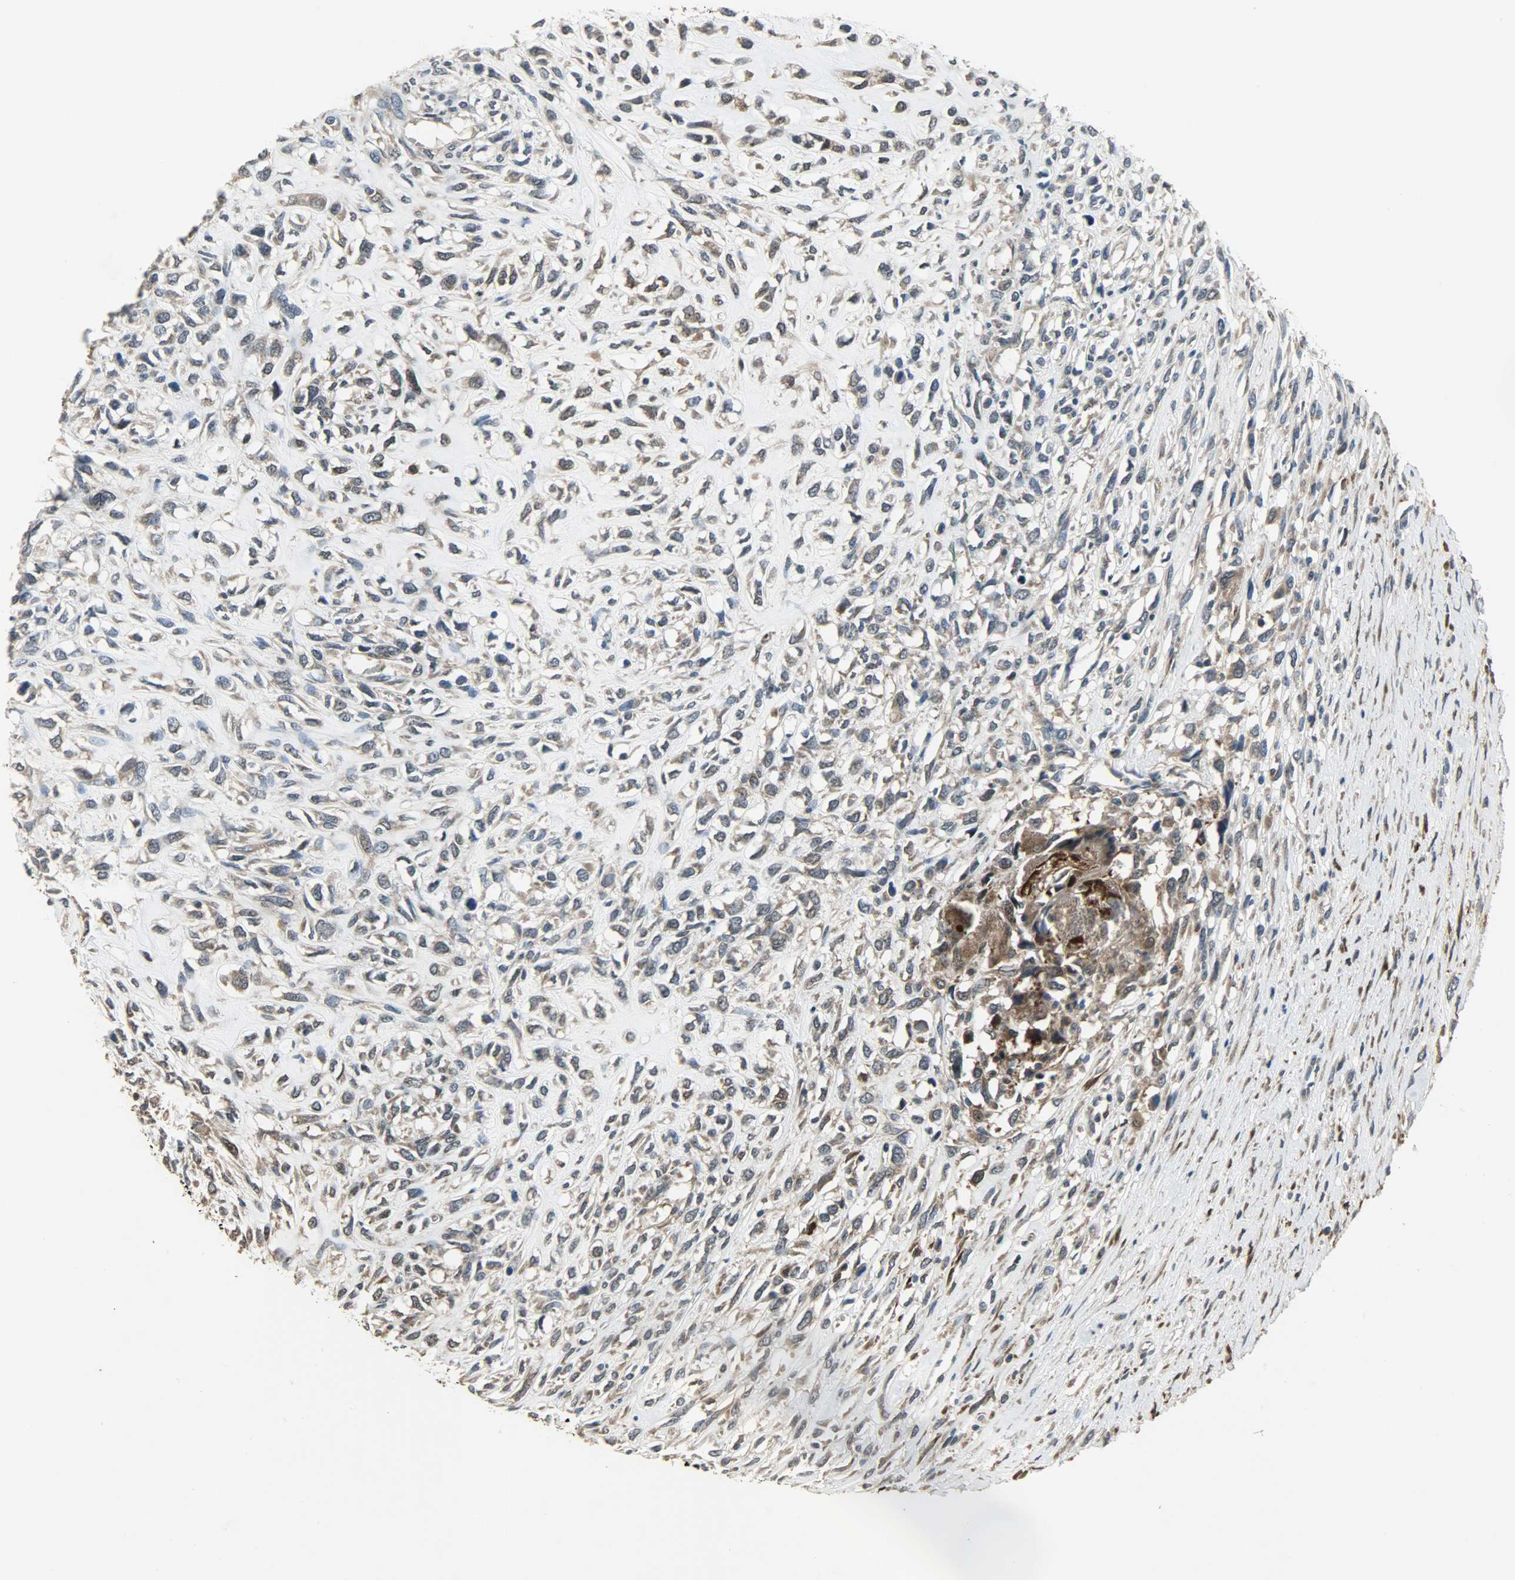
{"staining": {"intensity": "strong", "quantity": ">75%", "location": "cytoplasmic/membranous"}, "tissue": "head and neck cancer", "cell_type": "Tumor cells", "image_type": "cancer", "snomed": [{"axis": "morphology", "description": "Necrosis, NOS"}, {"axis": "morphology", "description": "Neoplasm, malignant, NOS"}, {"axis": "topography", "description": "Salivary gland"}, {"axis": "topography", "description": "Head-Neck"}], "caption": "This is an image of immunohistochemistry (IHC) staining of neoplasm (malignant) (head and neck), which shows strong positivity in the cytoplasmic/membranous of tumor cells.", "gene": "AMT", "patient": {"sex": "male", "age": 43}}